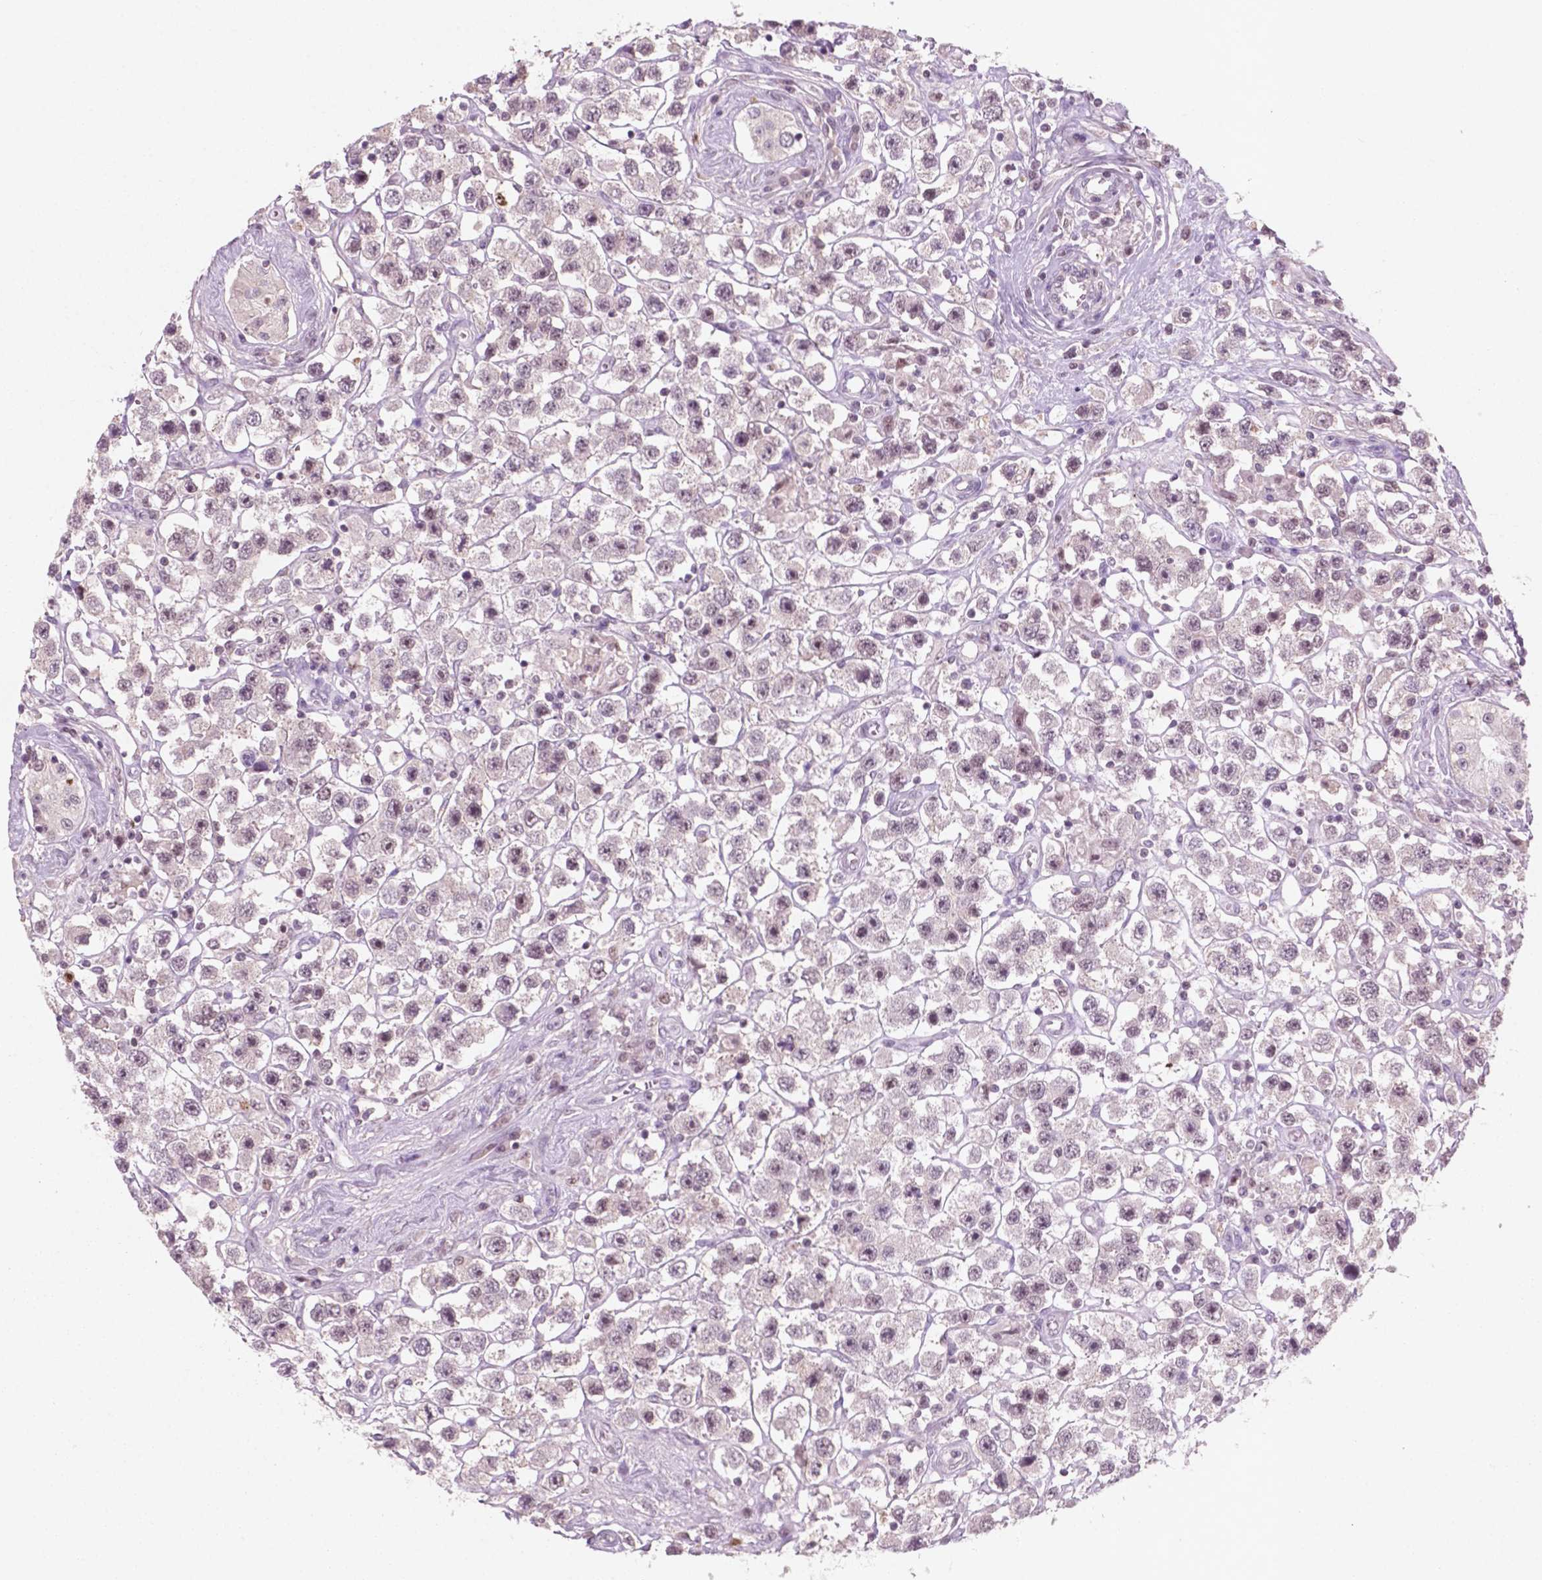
{"staining": {"intensity": "weak", "quantity": "<25%", "location": "nuclear"}, "tissue": "testis cancer", "cell_type": "Tumor cells", "image_type": "cancer", "snomed": [{"axis": "morphology", "description": "Seminoma, NOS"}, {"axis": "topography", "description": "Testis"}], "caption": "IHC of seminoma (testis) shows no expression in tumor cells.", "gene": "CTR9", "patient": {"sex": "male", "age": 45}}